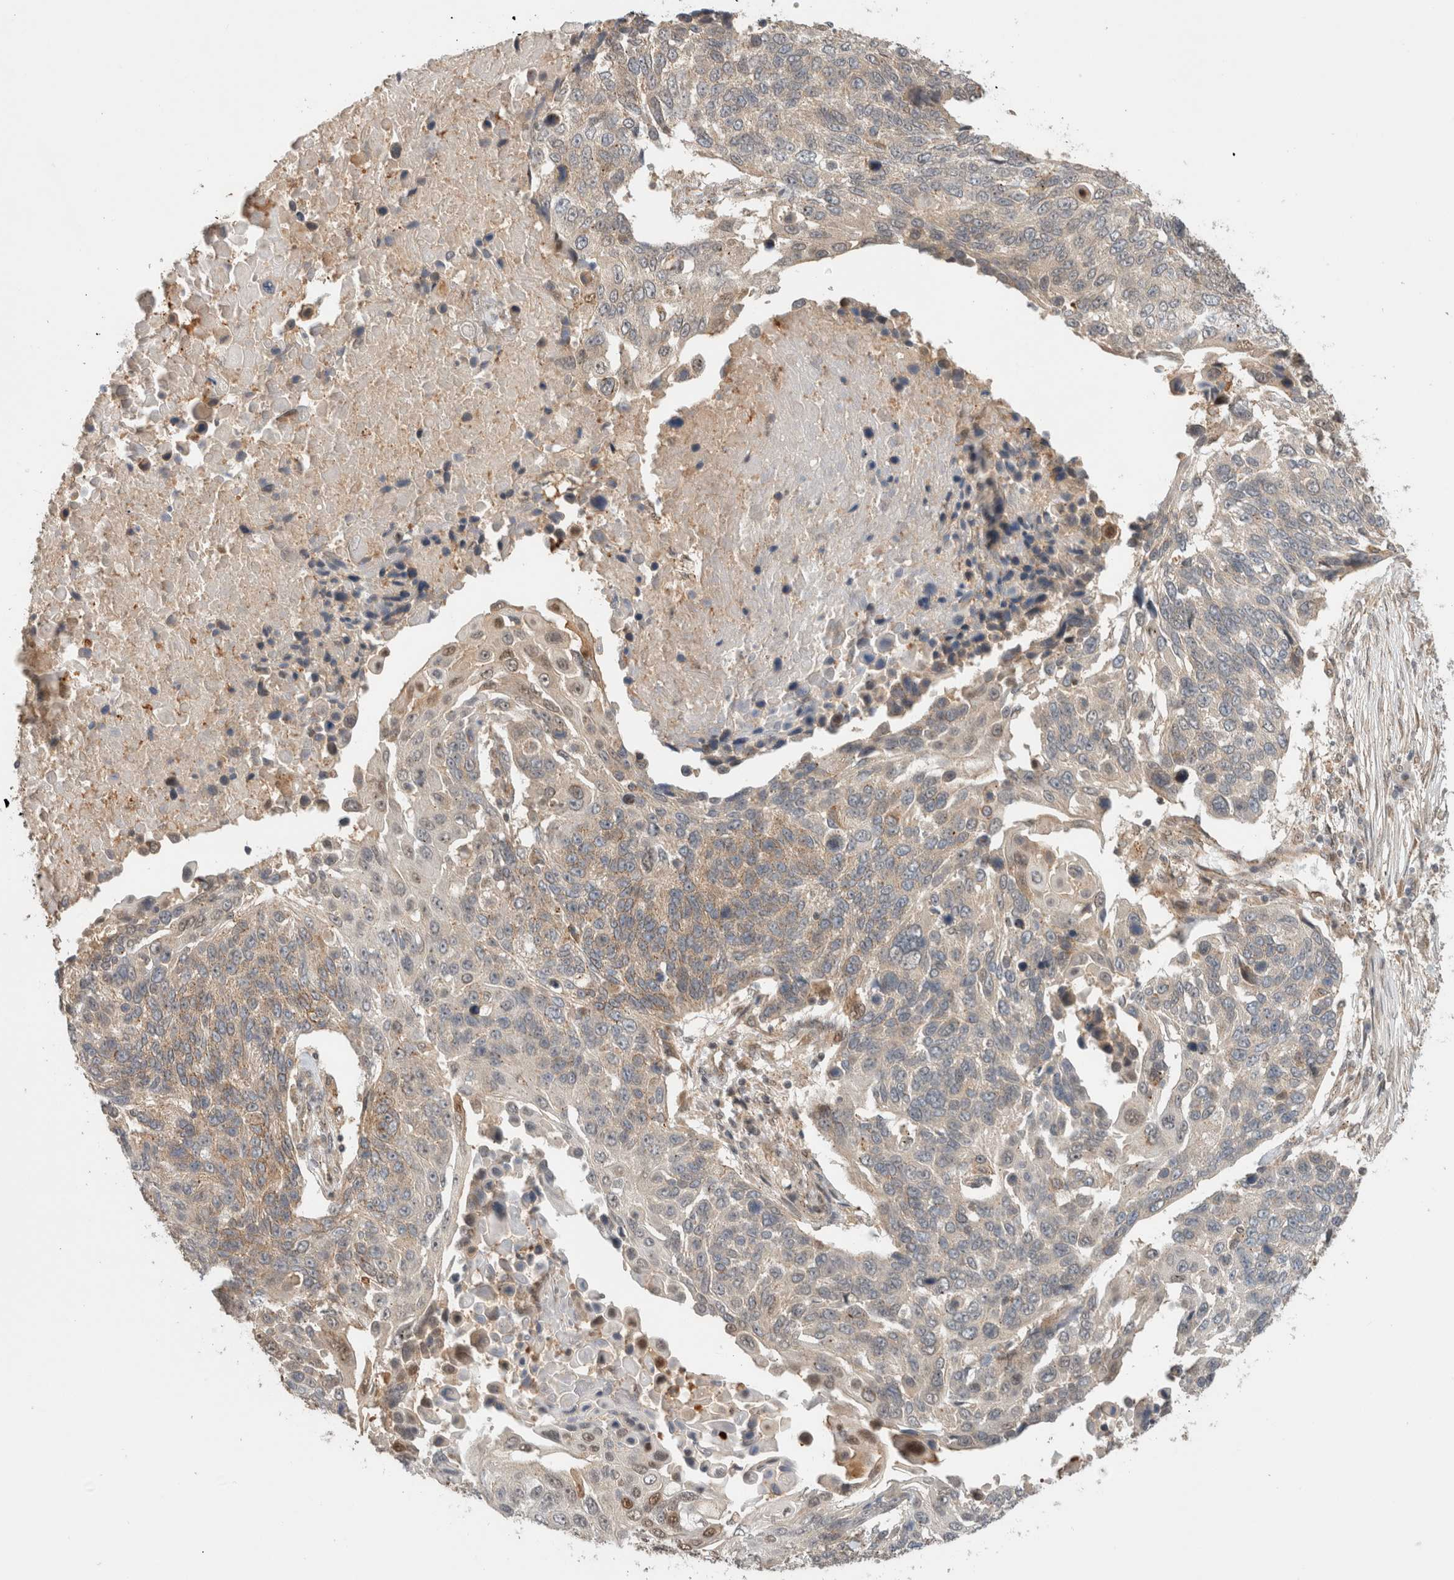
{"staining": {"intensity": "weak", "quantity": "<25%", "location": "cytoplasmic/membranous"}, "tissue": "lung cancer", "cell_type": "Tumor cells", "image_type": "cancer", "snomed": [{"axis": "morphology", "description": "Squamous cell carcinoma, NOS"}, {"axis": "topography", "description": "Lung"}], "caption": "A photomicrograph of lung squamous cell carcinoma stained for a protein displays no brown staining in tumor cells.", "gene": "OTUD6B", "patient": {"sex": "male", "age": 66}}